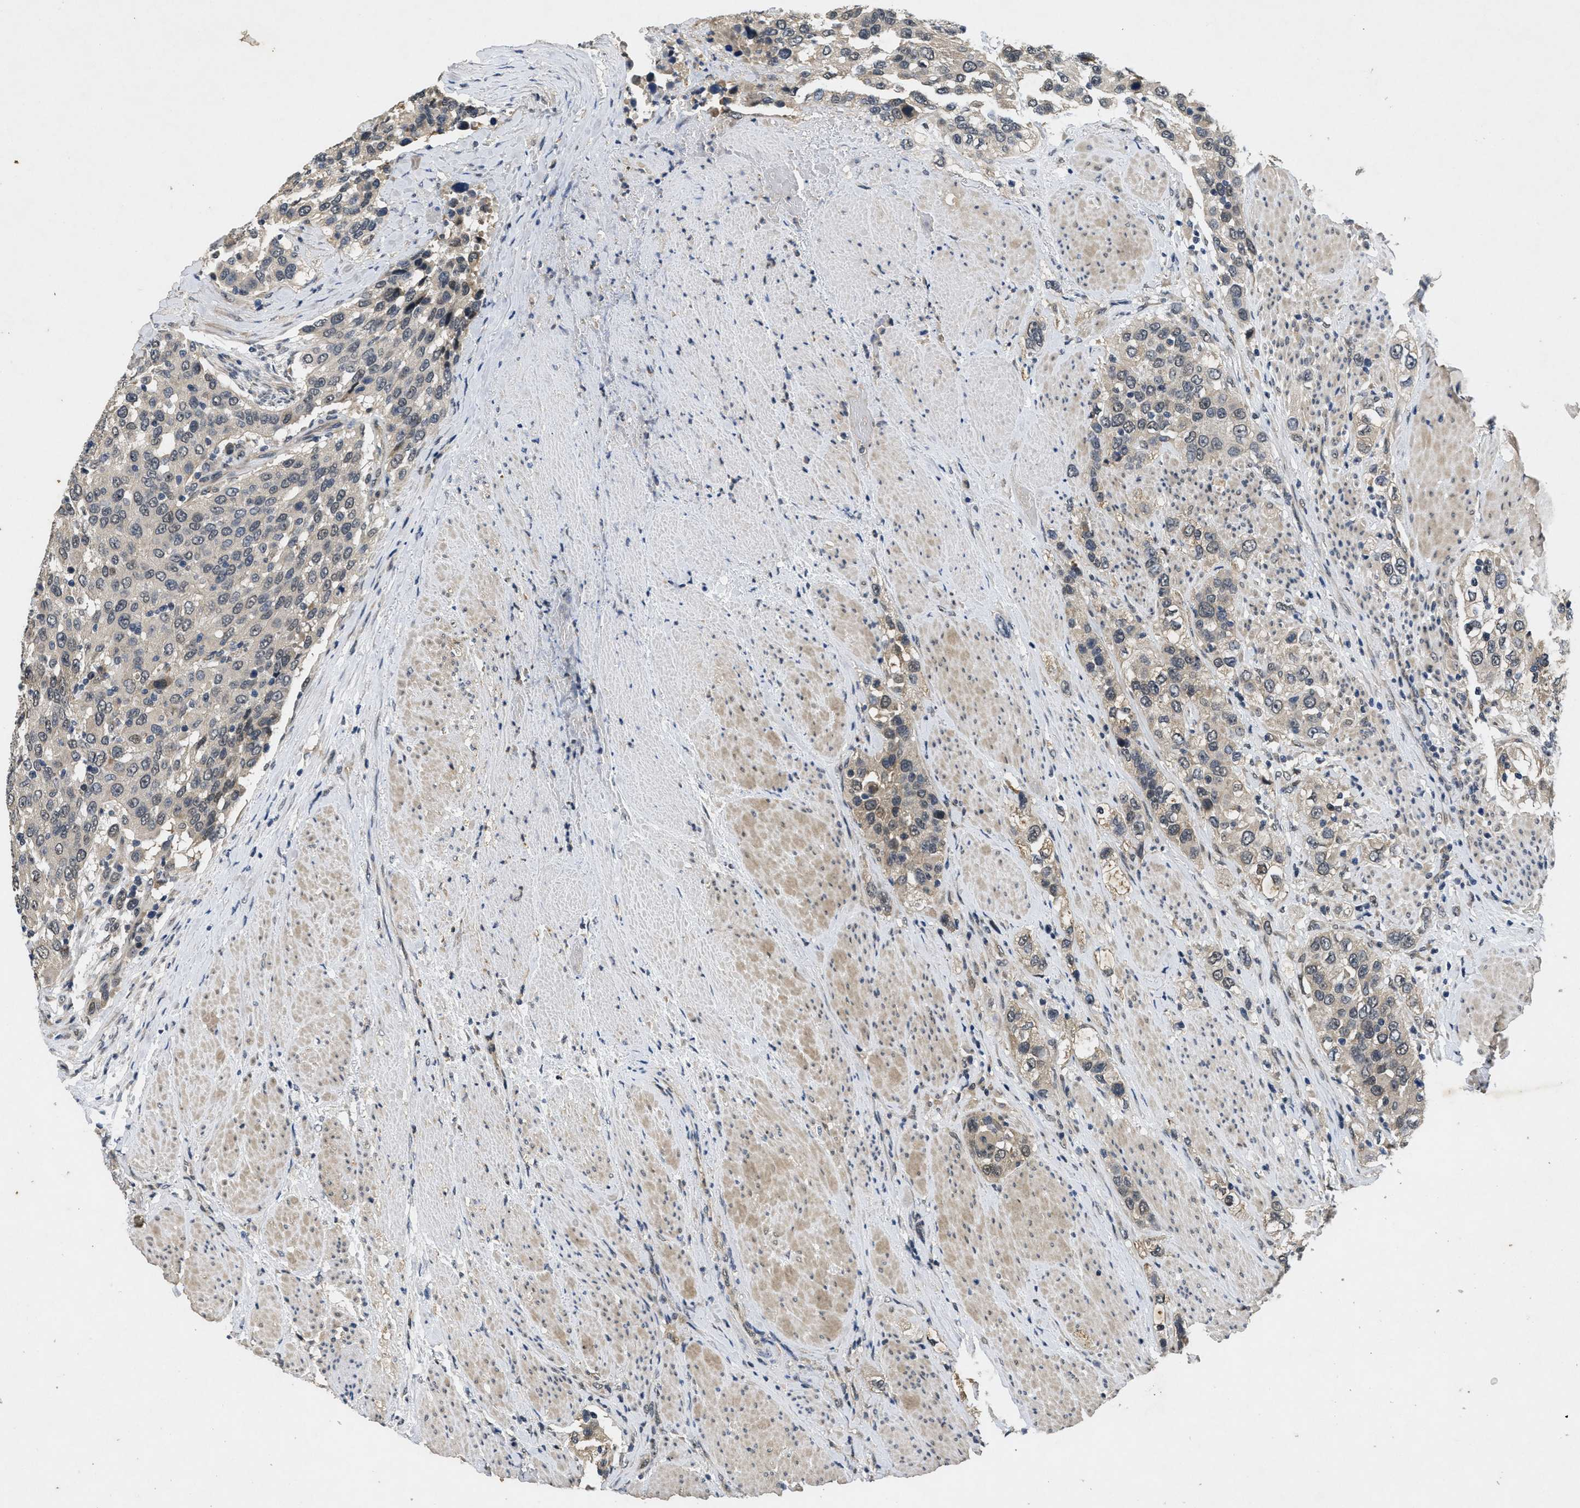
{"staining": {"intensity": "weak", "quantity": "<25%", "location": "cytoplasmic/membranous"}, "tissue": "urothelial cancer", "cell_type": "Tumor cells", "image_type": "cancer", "snomed": [{"axis": "morphology", "description": "Urothelial carcinoma, High grade"}, {"axis": "topography", "description": "Urinary bladder"}], "caption": "Tumor cells are negative for protein expression in human urothelial carcinoma (high-grade).", "gene": "PAPOLG", "patient": {"sex": "female", "age": 80}}